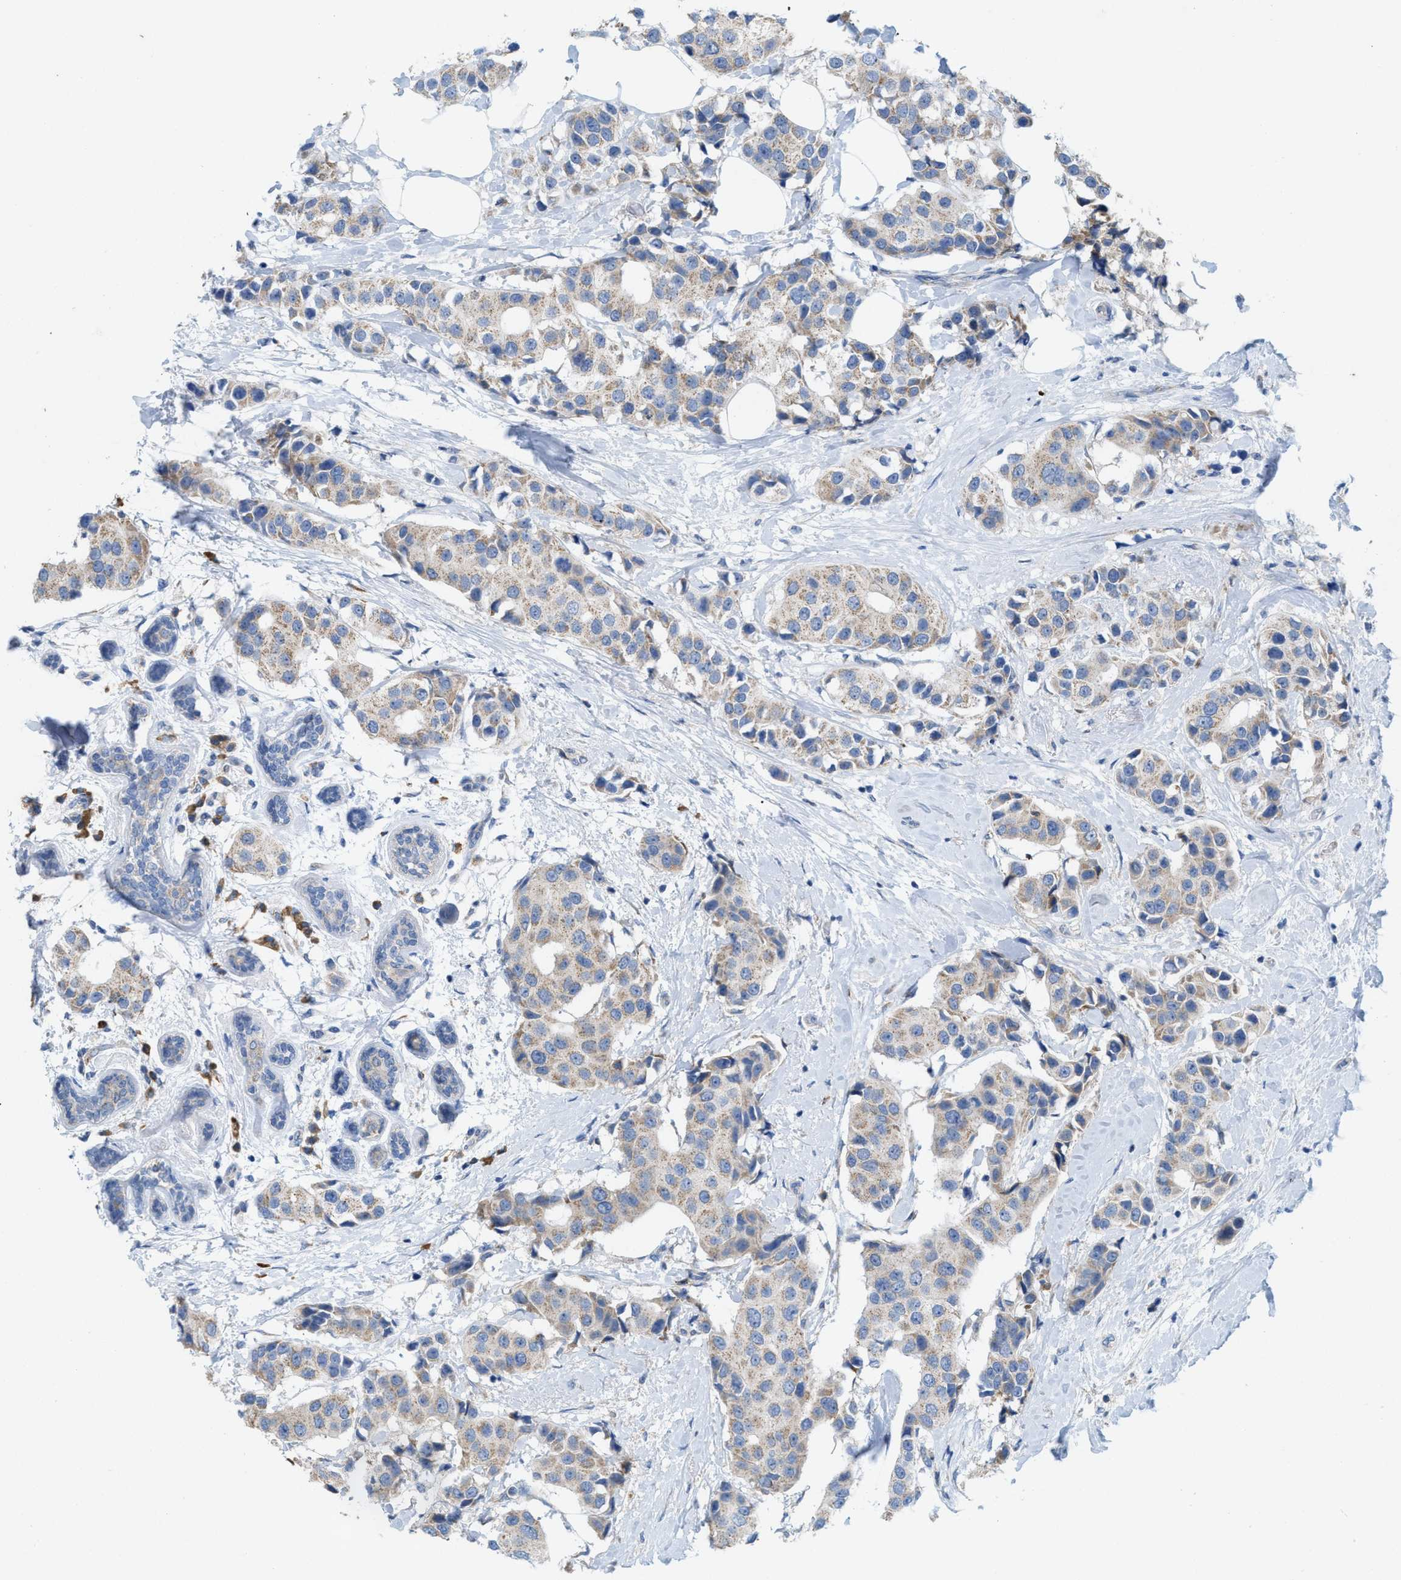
{"staining": {"intensity": "weak", "quantity": "25%-75%", "location": "cytoplasmic/membranous"}, "tissue": "breast cancer", "cell_type": "Tumor cells", "image_type": "cancer", "snomed": [{"axis": "morphology", "description": "Normal tissue, NOS"}, {"axis": "morphology", "description": "Duct carcinoma"}, {"axis": "topography", "description": "Breast"}], "caption": "Human breast cancer (intraductal carcinoma) stained with a protein marker demonstrates weak staining in tumor cells.", "gene": "DYNC2I1", "patient": {"sex": "female", "age": 39}}